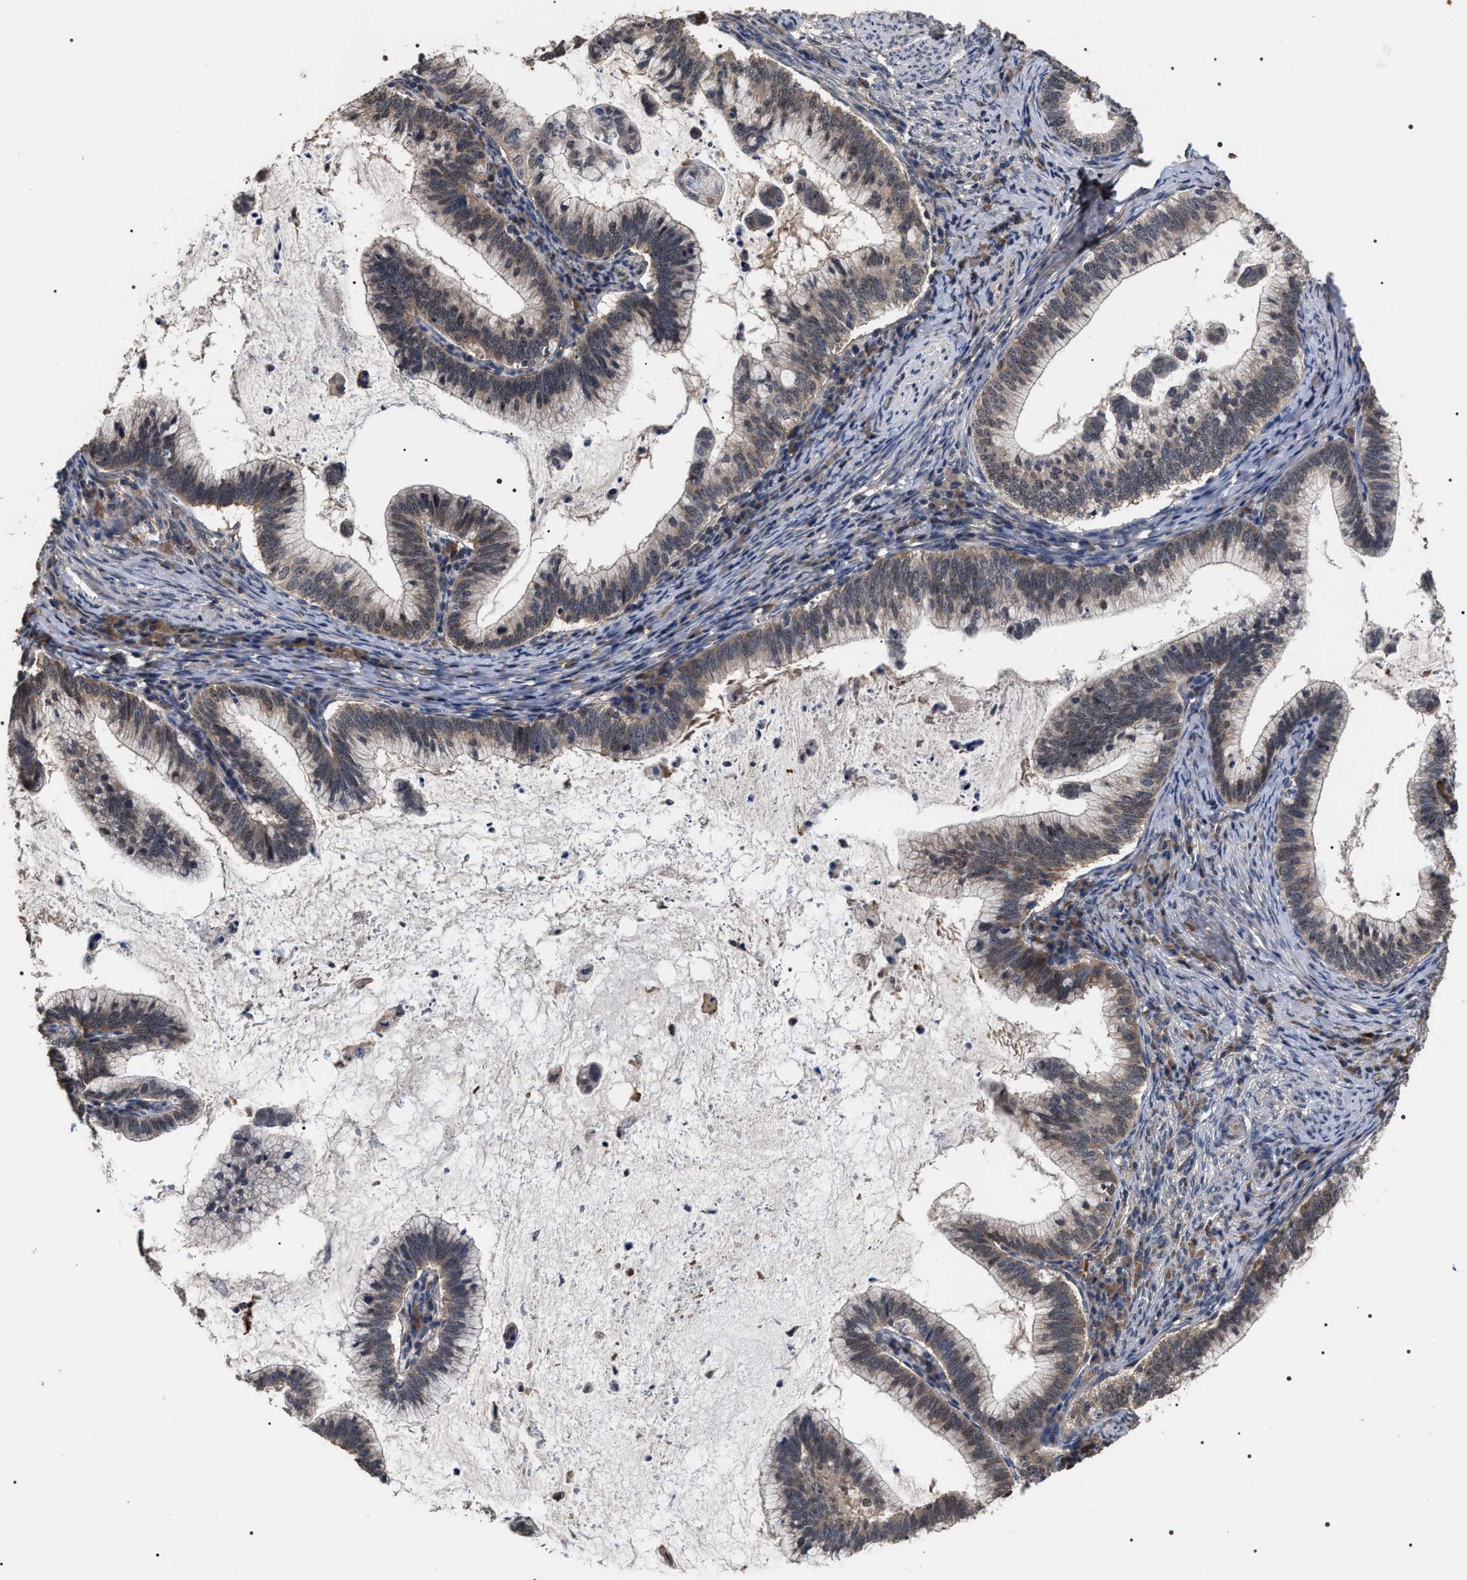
{"staining": {"intensity": "weak", "quantity": "25%-75%", "location": "cytoplasmic/membranous"}, "tissue": "cervical cancer", "cell_type": "Tumor cells", "image_type": "cancer", "snomed": [{"axis": "morphology", "description": "Adenocarcinoma, NOS"}, {"axis": "topography", "description": "Cervix"}], "caption": "Cervical cancer tissue demonstrates weak cytoplasmic/membranous expression in approximately 25%-75% of tumor cells, visualized by immunohistochemistry.", "gene": "UPF3A", "patient": {"sex": "female", "age": 36}}